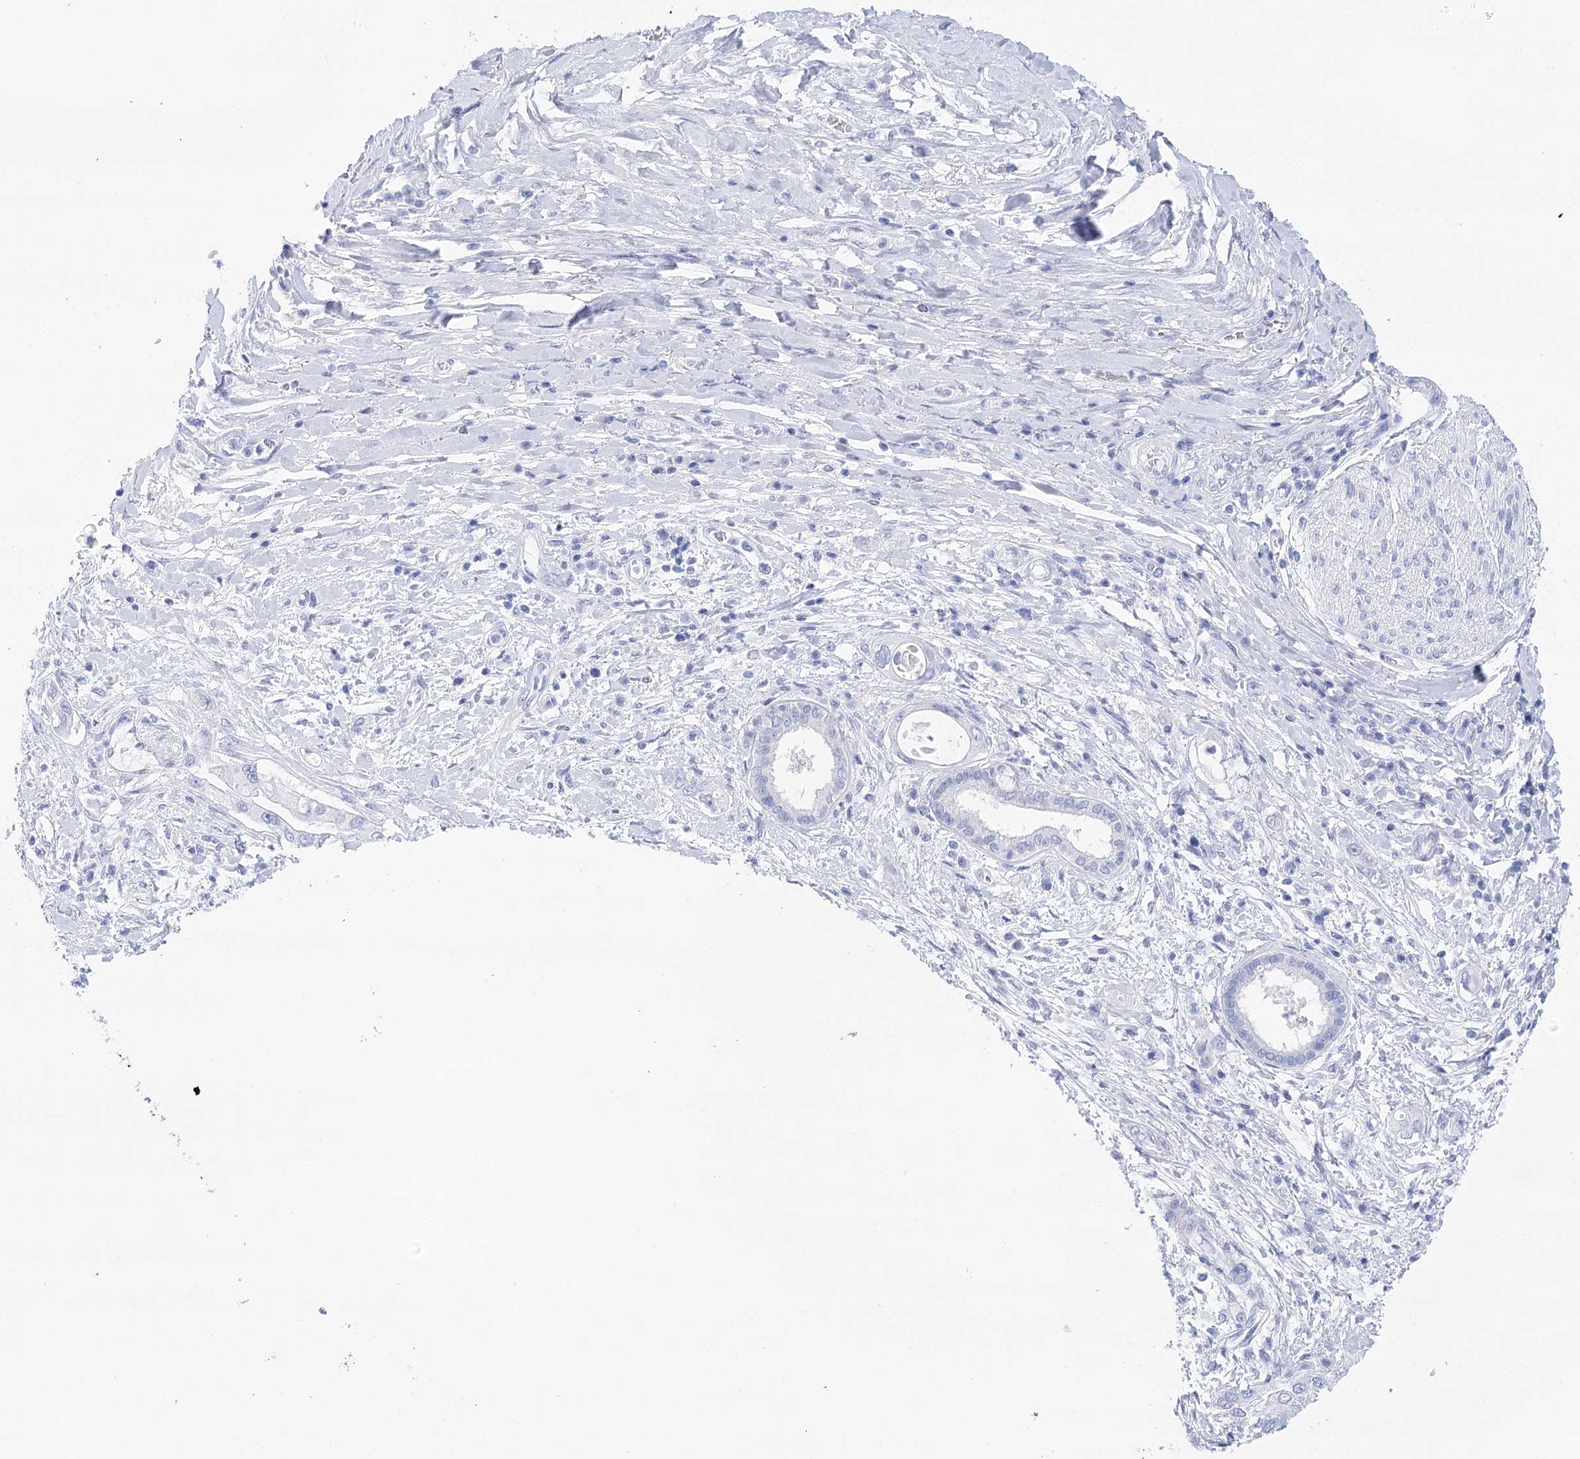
{"staining": {"intensity": "negative", "quantity": "none", "location": "none"}, "tissue": "pancreatic cancer", "cell_type": "Tumor cells", "image_type": "cancer", "snomed": [{"axis": "morphology", "description": "Inflammation, NOS"}, {"axis": "morphology", "description": "Adenocarcinoma, NOS"}, {"axis": "topography", "description": "Pancreas"}], "caption": "Immunohistochemistry (IHC) of pancreatic cancer reveals no staining in tumor cells.", "gene": "LALBA", "patient": {"sex": "female", "age": 56}}